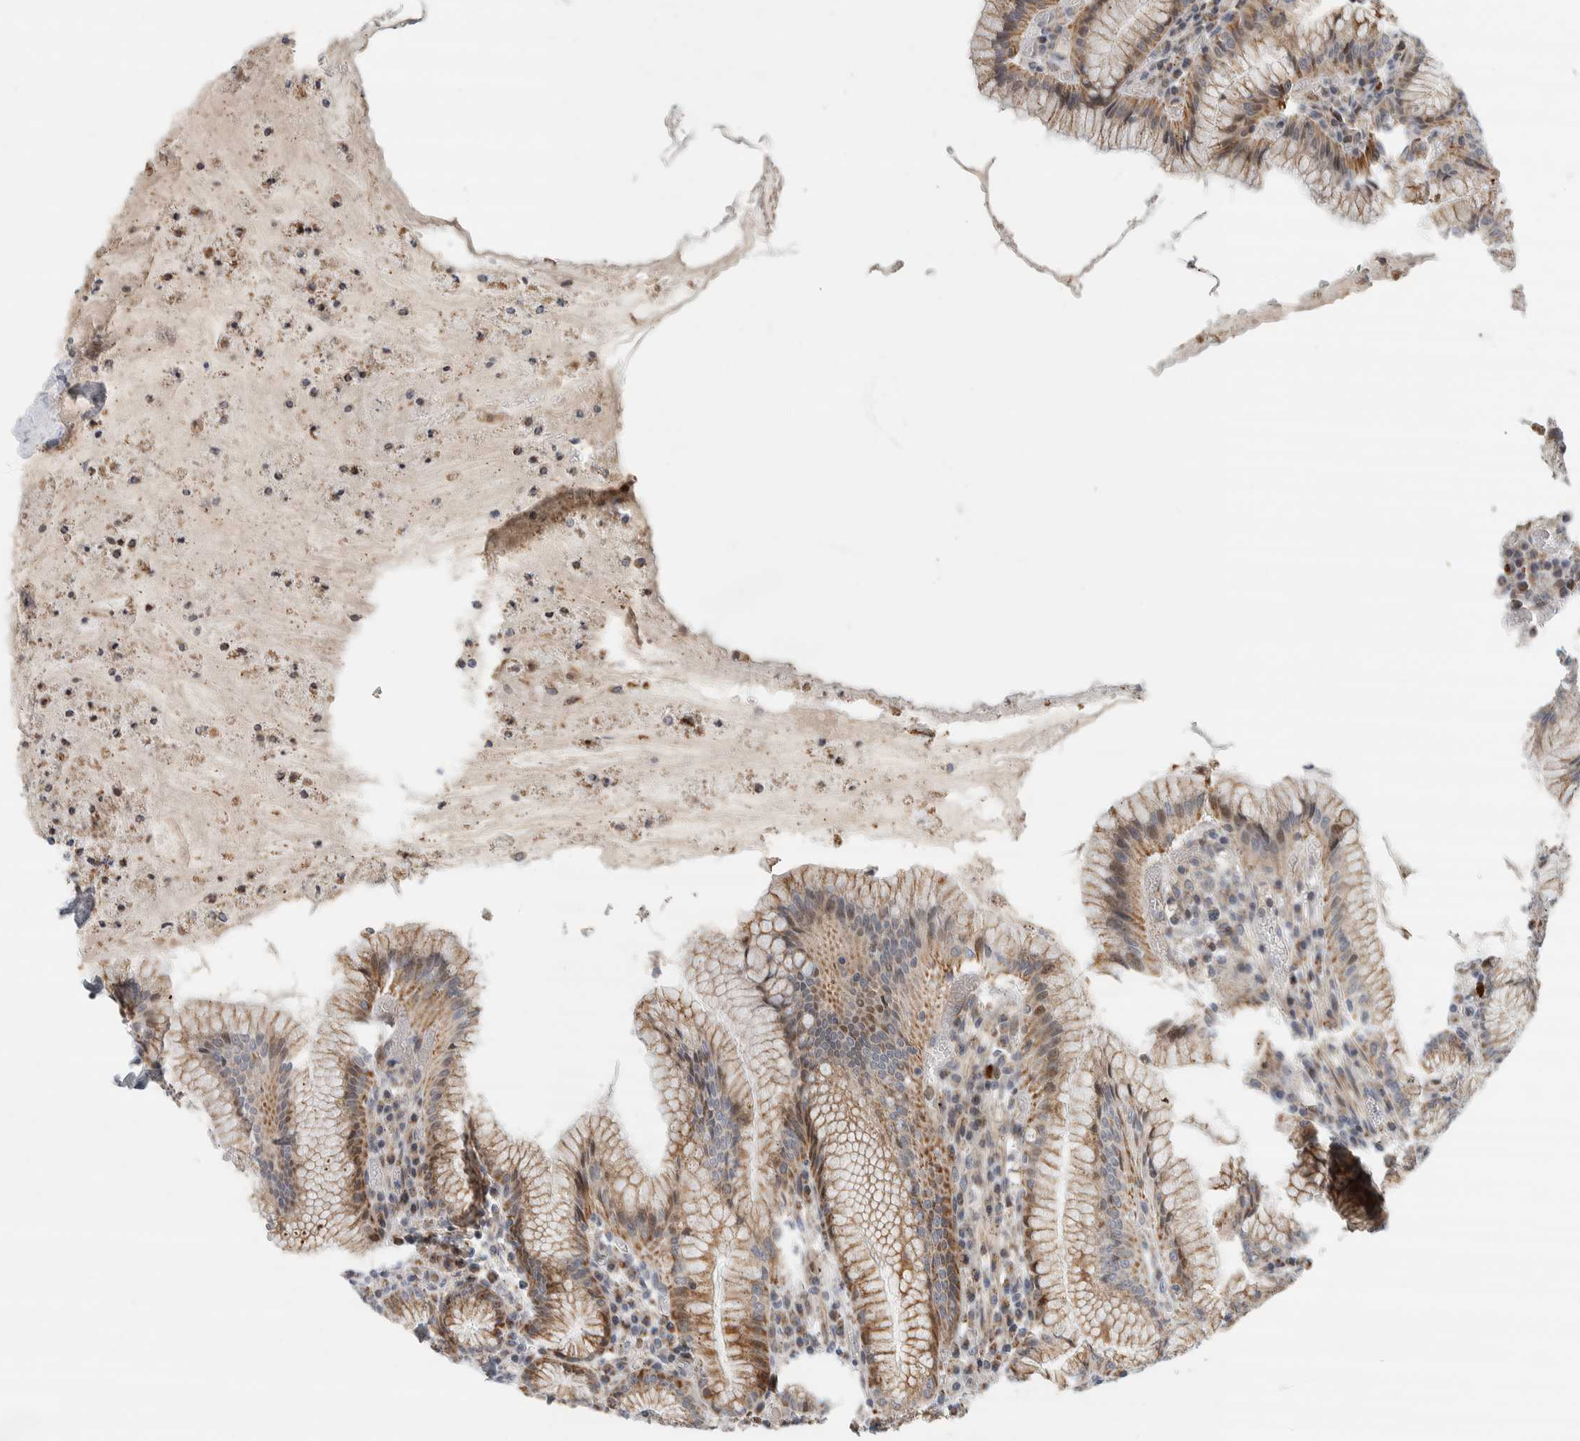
{"staining": {"intensity": "strong", "quantity": "25%-75%", "location": "cytoplasmic/membranous"}, "tissue": "stomach", "cell_type": "Glandular cells", "image_type": "normal", "snomed": [{"axis": "morphology", "description": "Normal tissue, NOS"}, {"axis": "topography", "description": "Stomach"}], "caption": "This image displays IHC staining of unremarkable stomach, with high strong cytoplasmic/membranous expression in about 25%-75% of glandular cells.", "gene": "AFP", "patient": {"sex": "male", "age": 55}}